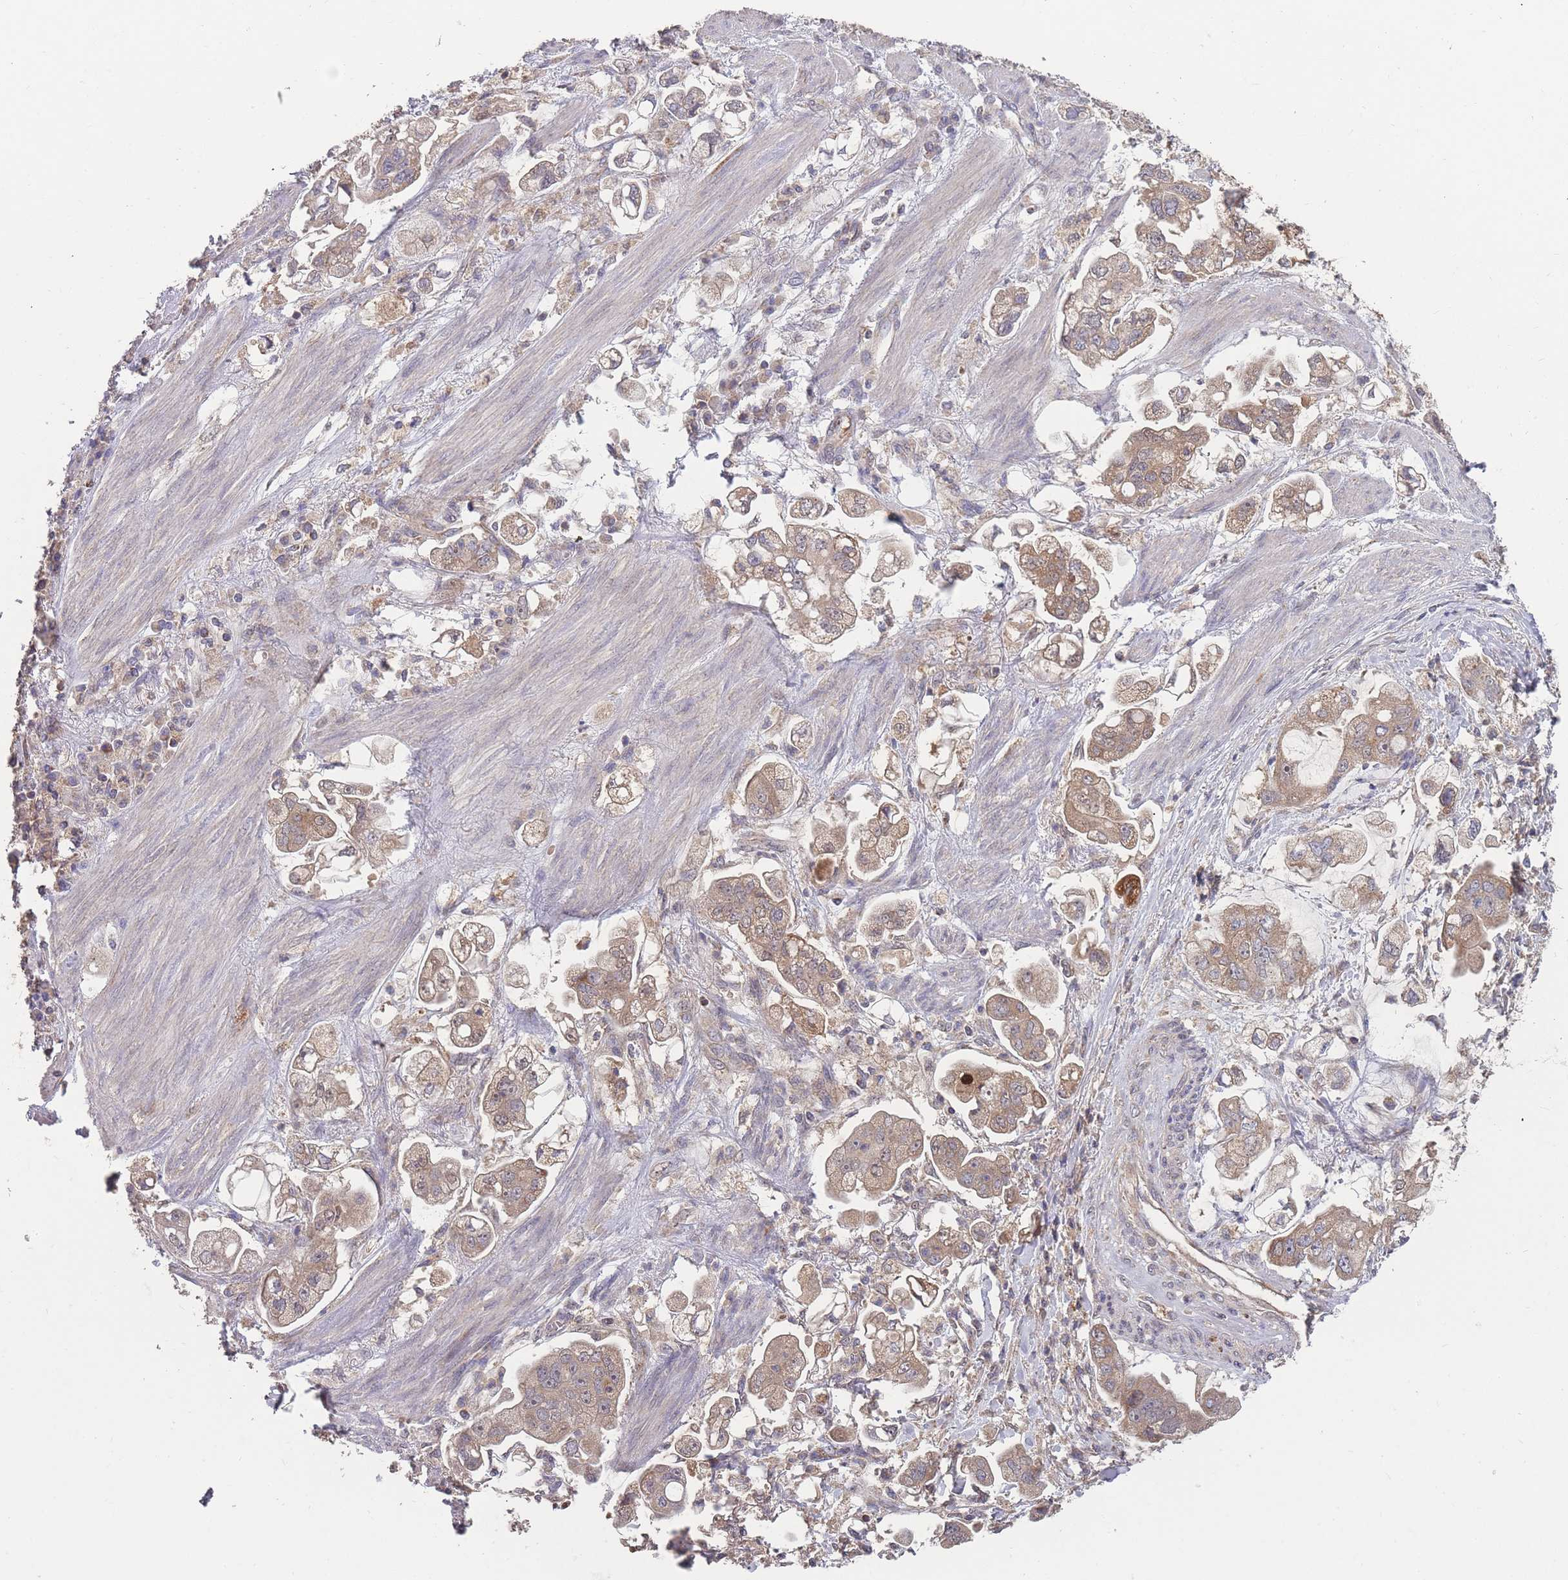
{"staining": {"intensity": "moderate", "quantity": ">75%", "location": "cytoplasmic/membranous"}, "tissue": "stomach cancer", "cell_type": "Tumor cells", "image_type": "cancer", "snomed": [{"axis": "morphology", "description": "Adenocarcinoma, NOS"}, {"axis": "topography", "description": "Stomach"}], "caption": "Human stomach adenocarcinoma stained for a protein (brown) demonstrates moderate cytoplasmic/membranous positive staining in about >75% of tumor cells.", "gene": "SLC35B4", "patient": {"sex": "male", "age": 62}}